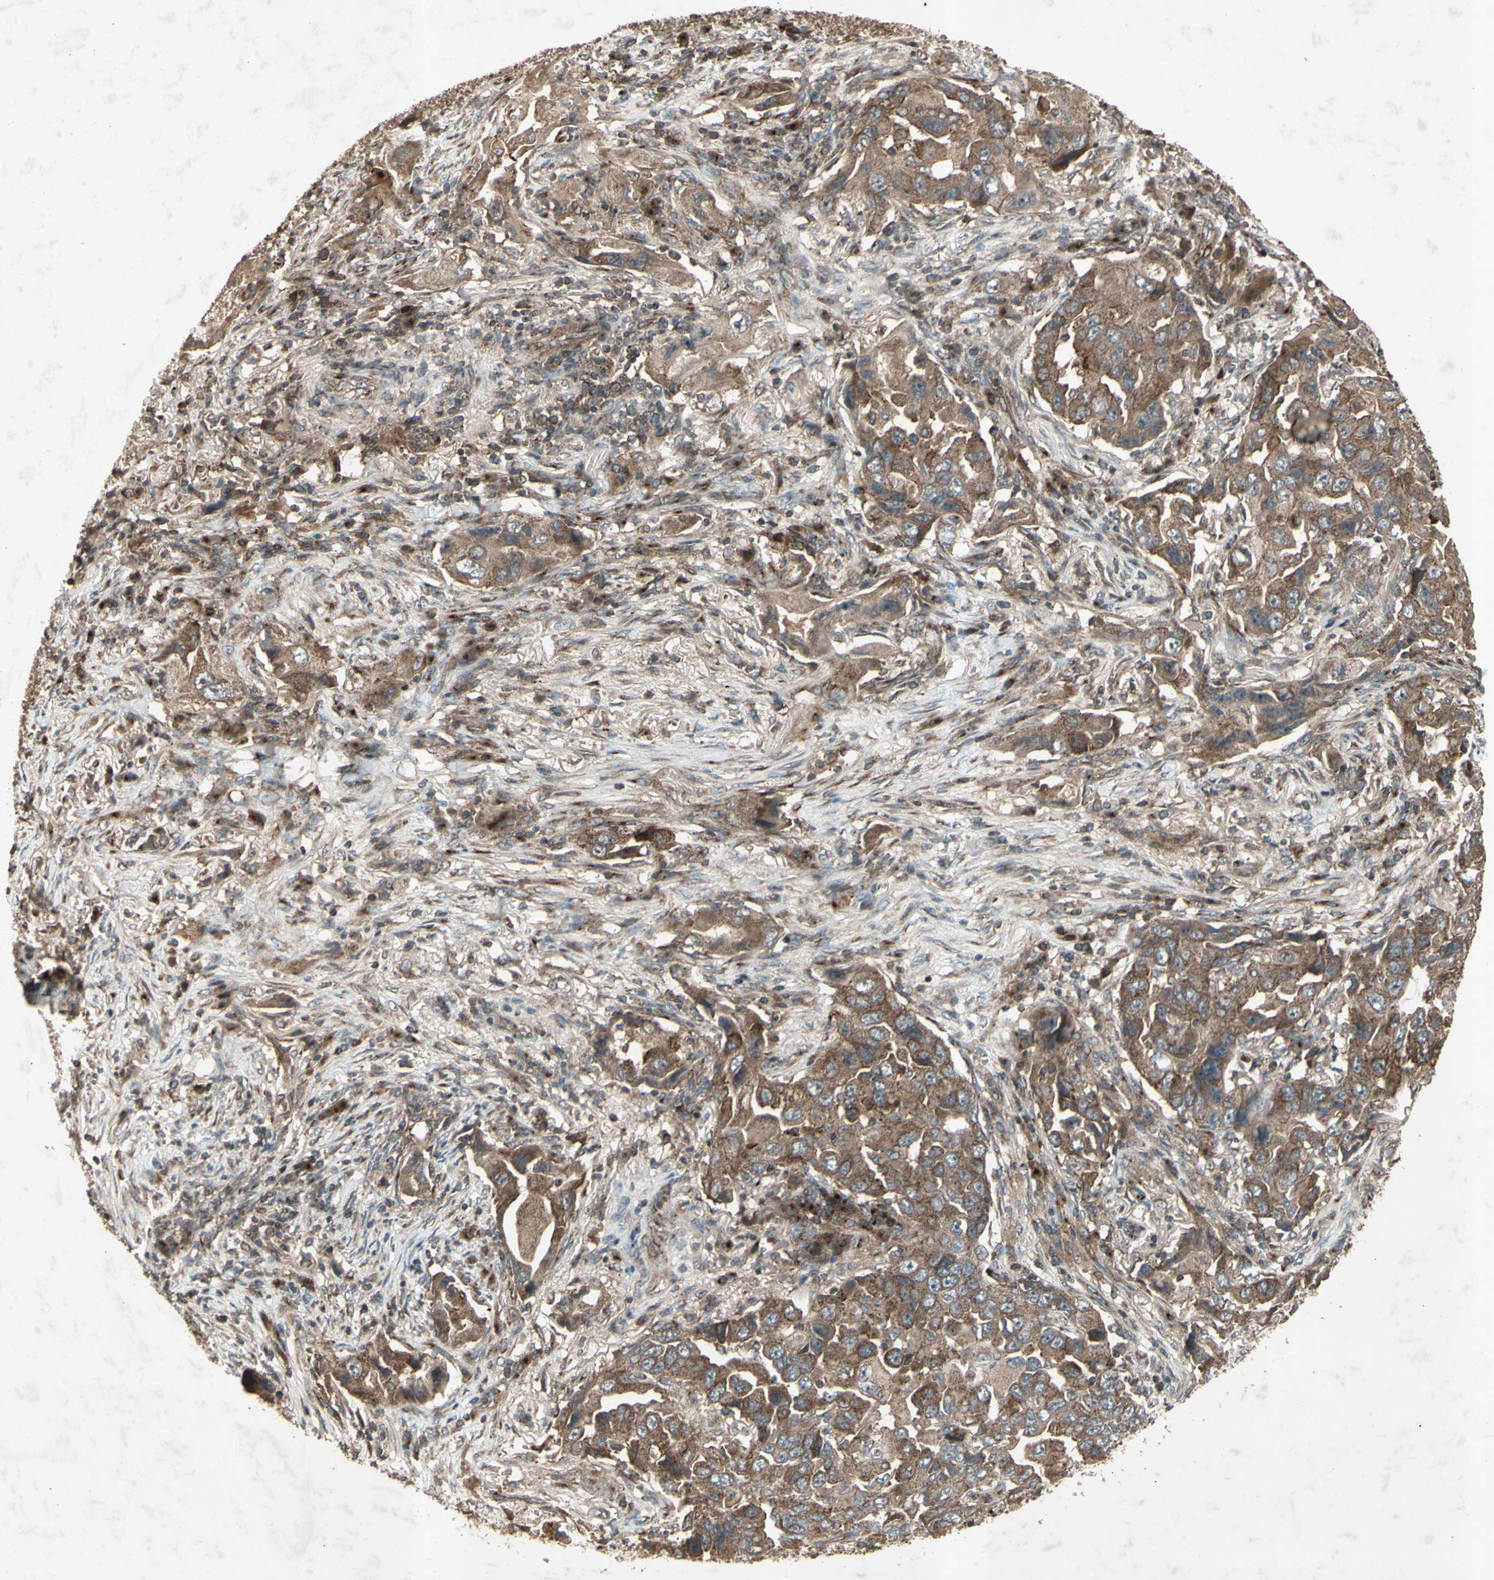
{"staining": {"intensity": "moderate", "quantity": ">75%", "location": "cytoplasmic/membranous"}, "tissue": "lung cancer", "cell_type": "Tumor cells", "image_type": "cancer", "snomed": [{"axis": "morphology", "description": "Adenocarcinoma, NOS"}, {"axis": "topography", "description": "Lung"}], "caption": "This is a photomicrograph of immunohistochemistry (IHC) staining of lung adenocarcinoma, which shows moderate positivity in the cytoplasmic/membranous of tumor cells.", "gene": "AP1G1", "patient": {"sex": "female", "age": 65}}